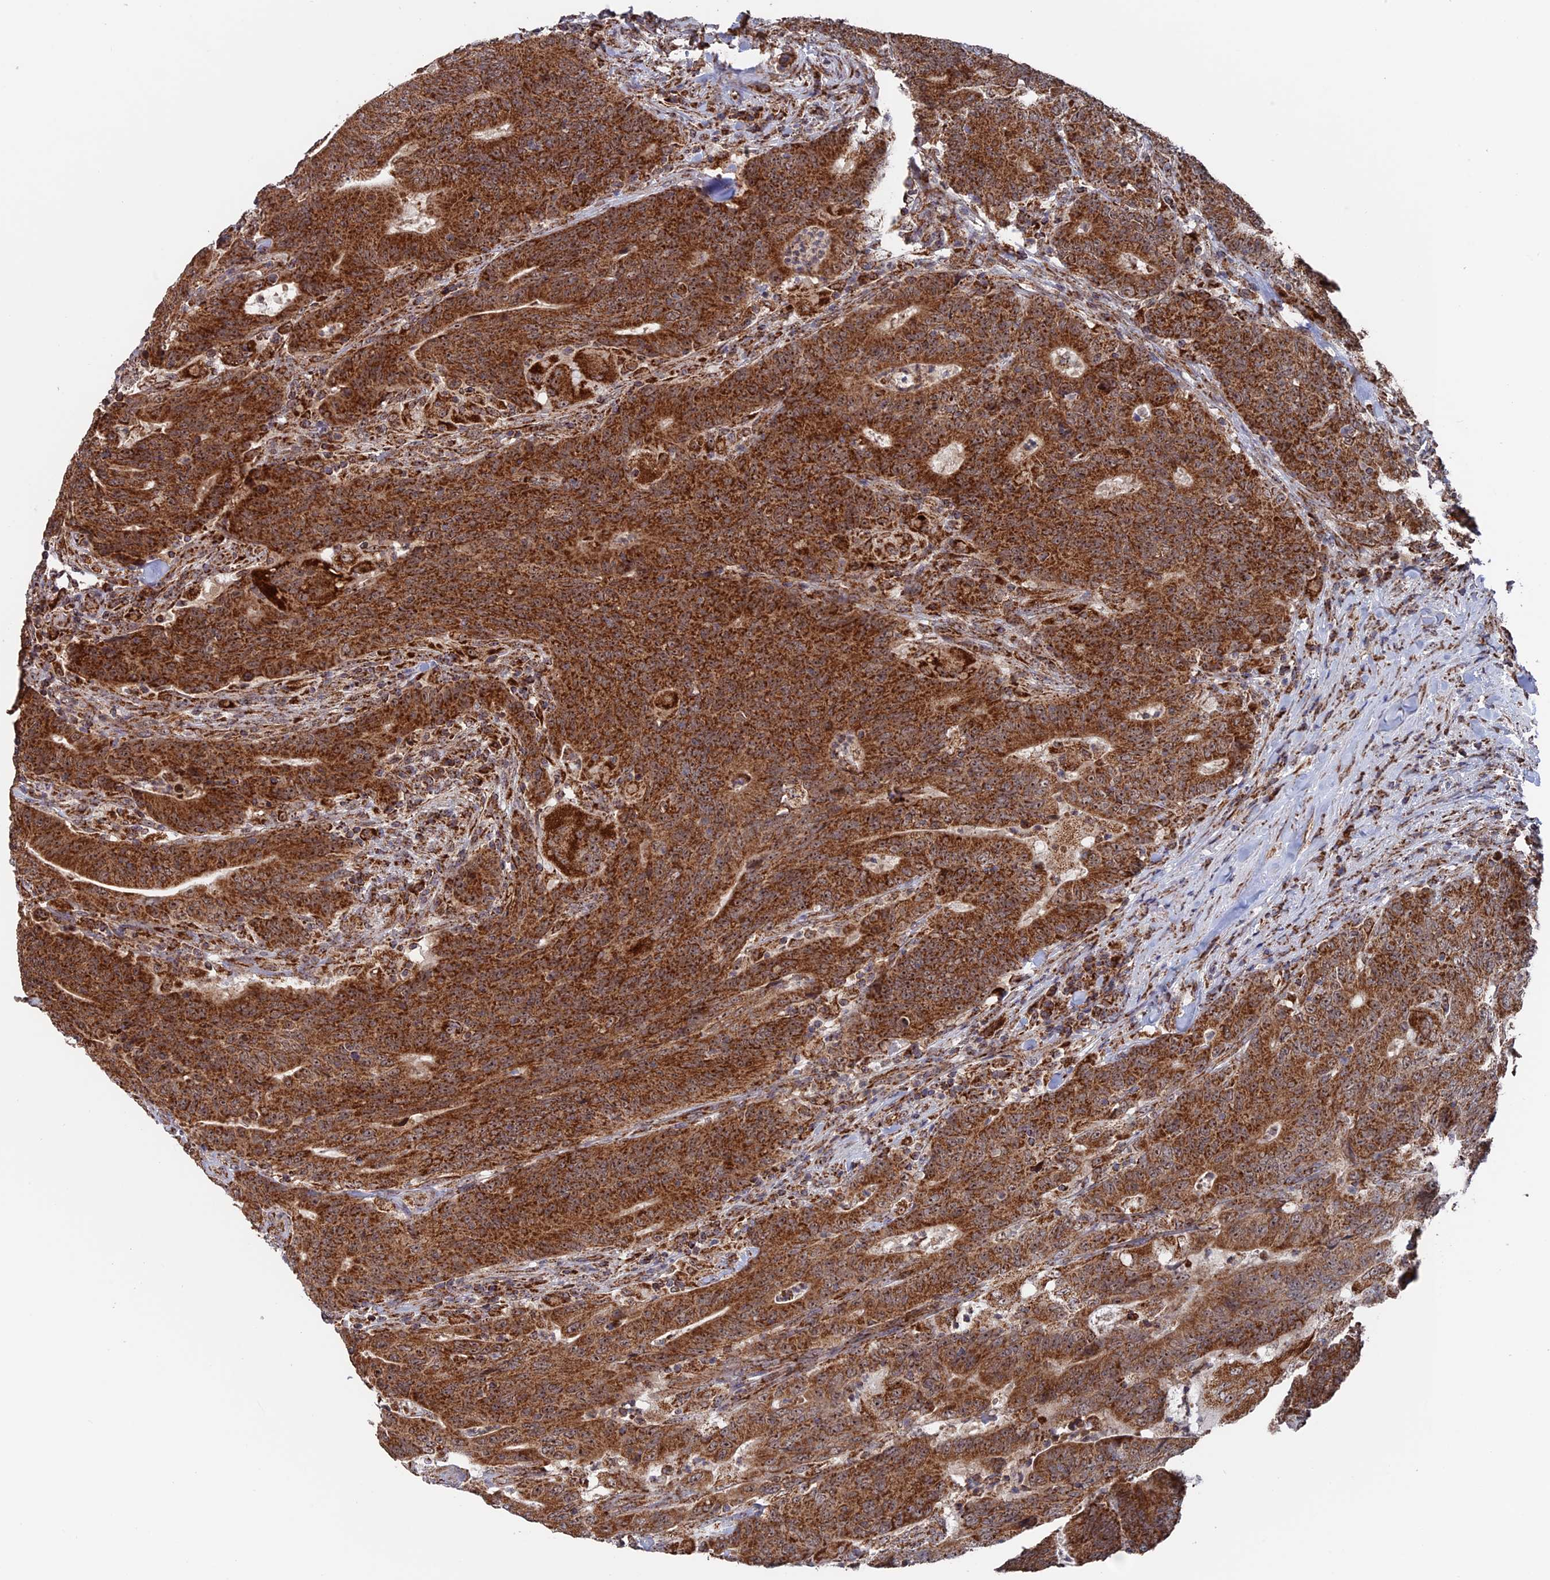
{"staining": {"intensity": "strong", "quantity": ">75%", "location": "cytoplasmic/membranous"}, "tissue": "colorectal cancer", "cell_type": "Tumor cells", "image_type": "cancer", "snomed": [{"axis": "morphology", "description": "Normal tissue, NOS"}, {"axis": "morphology", "description": "Adenocarcinoma, NOS"}, {"axis": "topography", "description": "Colon"}], "caption": "IHC of human colorectal cancer (adenocarcinoma) displays high levels of strong cytoplasmic/membranous staining in about >75% of tumor cells.", "gene": "DTYMK", "patient": {"sex": "female", "age": 75}}